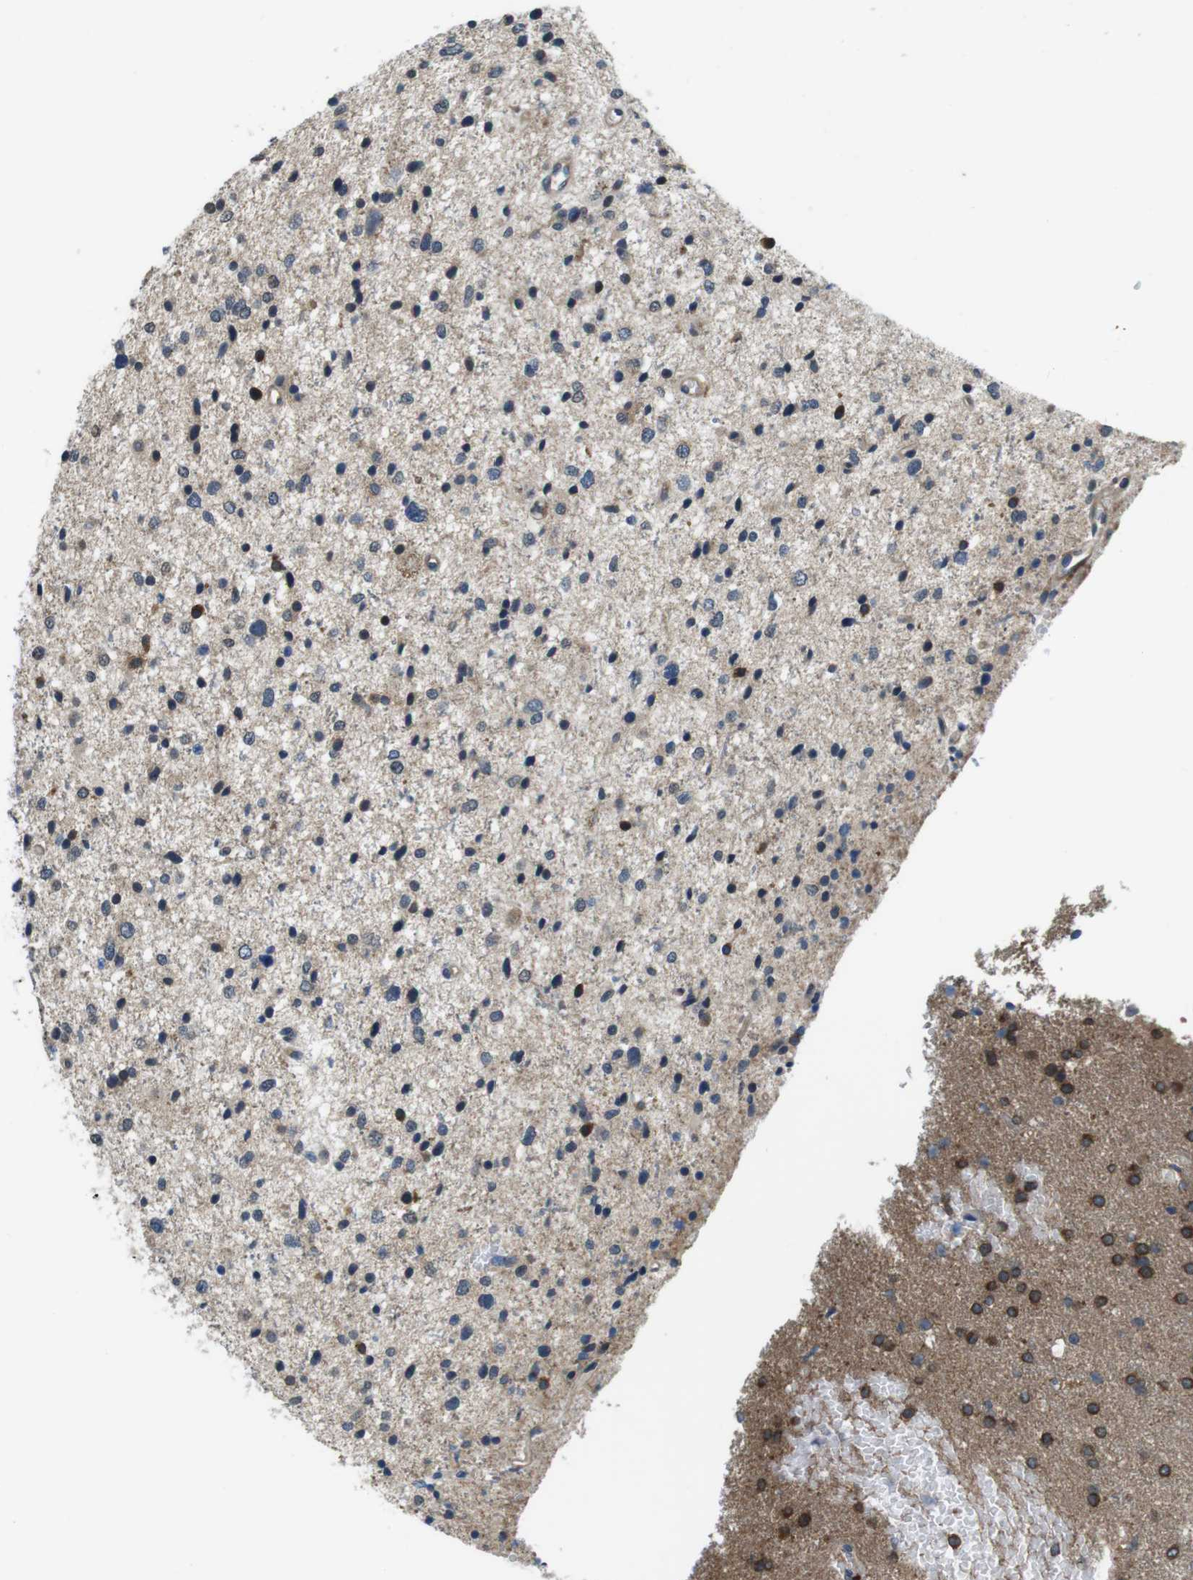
{"staining": {"intensity": "strong", "quantity": "<25%", "location": "cytoplasmic/membranous"}, "tissue": "glioma", "cell_type": "Tumor cells", "image_type": "cancer", "snomed": [{"axis": "morphology", "description": "Glioma, malignant, Low grade"}, {"axis": "topography", "description": "Brain"}], "caption": "Brown immunohistochemical staining in human glioma reveals strong cytoplasmic/membranous positivity in about <25% of tumor cells. Ihc stains the protein of interest in brown and the nuclei are stained blue.", "gene": "CD163L1", "patient": {"sex": "female", "age": 37}}